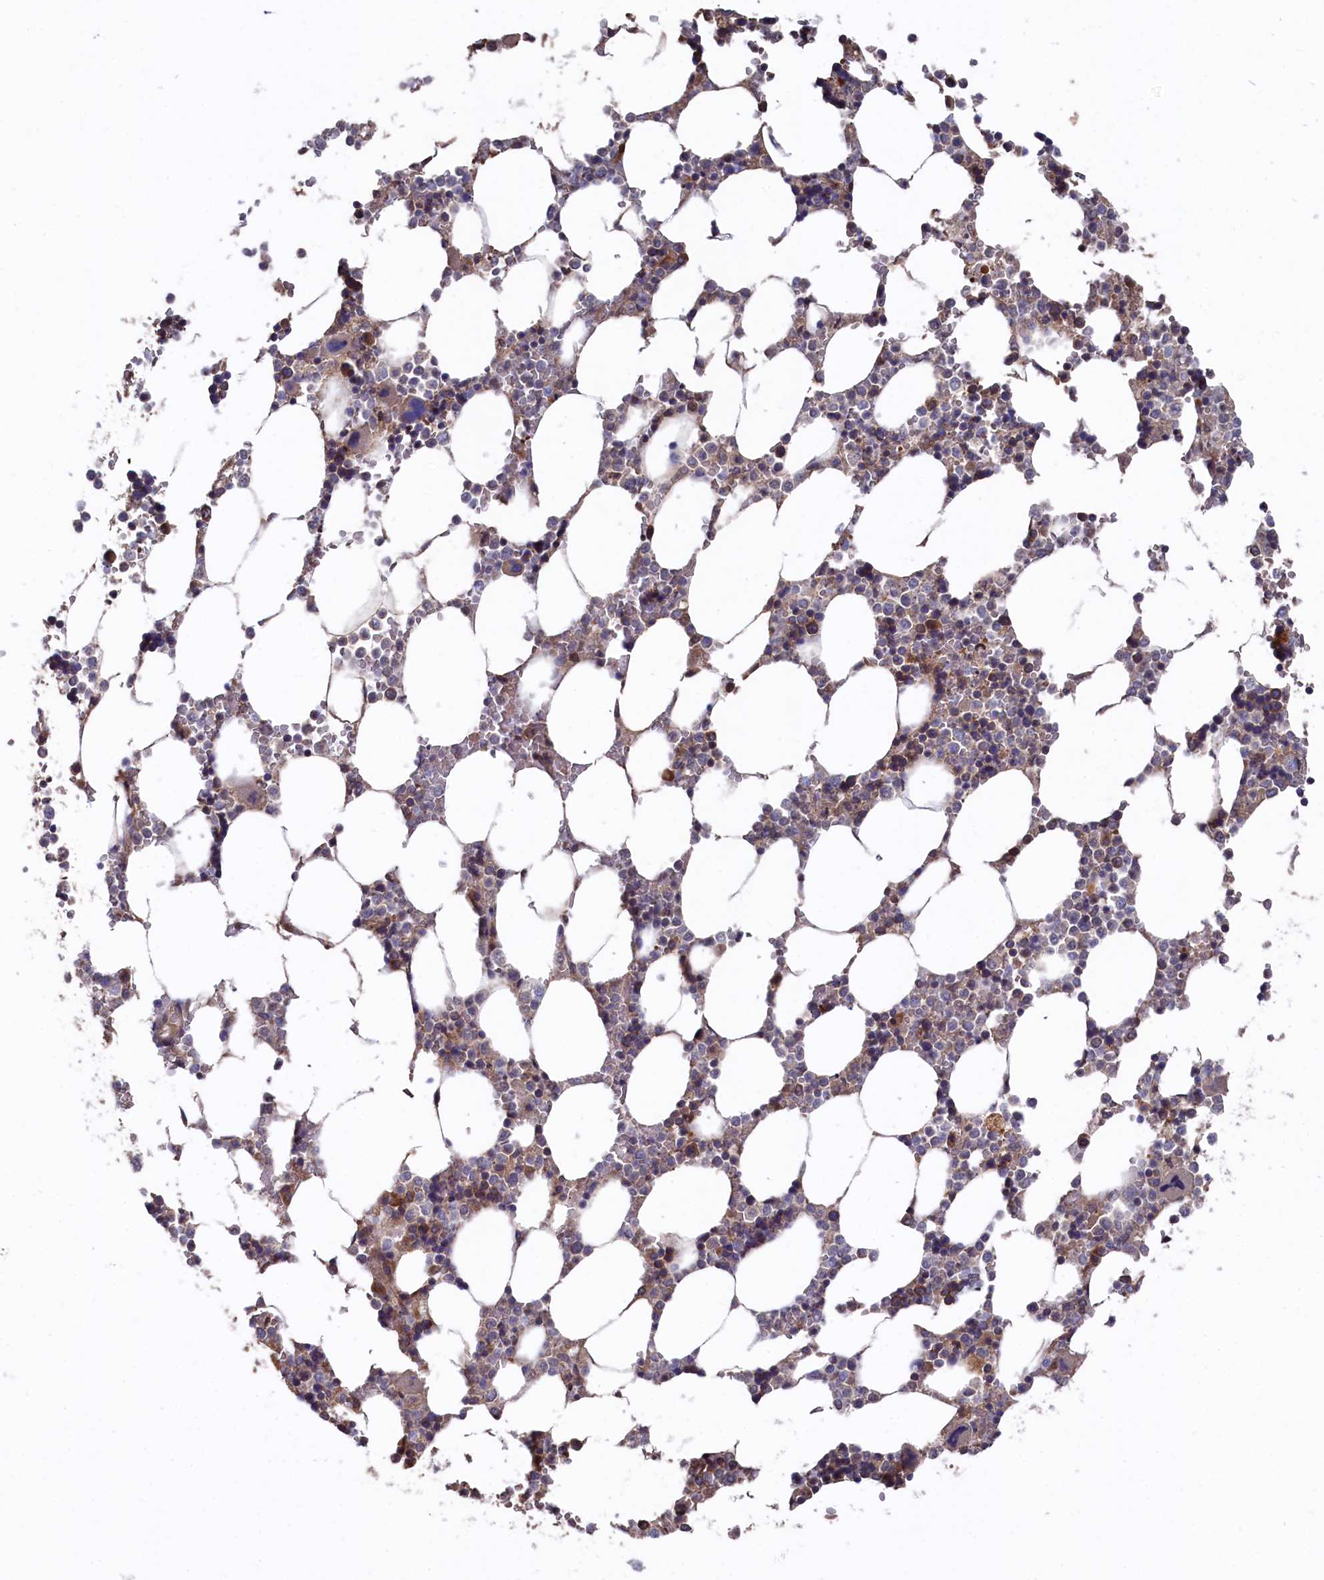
{"staining": {"intensity": "moderate", "quantity": "<25%", "location": "cytoplasmic/membranous"}, "tissue": "bone marrow", "cell_type": "Hematopoietic cells", "image_type": "normal", "snomed": [{"axis": "morphology", "description": "Normal tissue, NOS"}, {"axis": "topography", "description": "Bone marrow"}], "caption": "Immunohistochemical staining of unremarkable human bone marrow reveals low levels of moderate cytoplasmic/membranous expression in about <25% of hematopoietic cells.", "gene": "SLC12A4", "patient": {"sex": "male", "age": 64}}